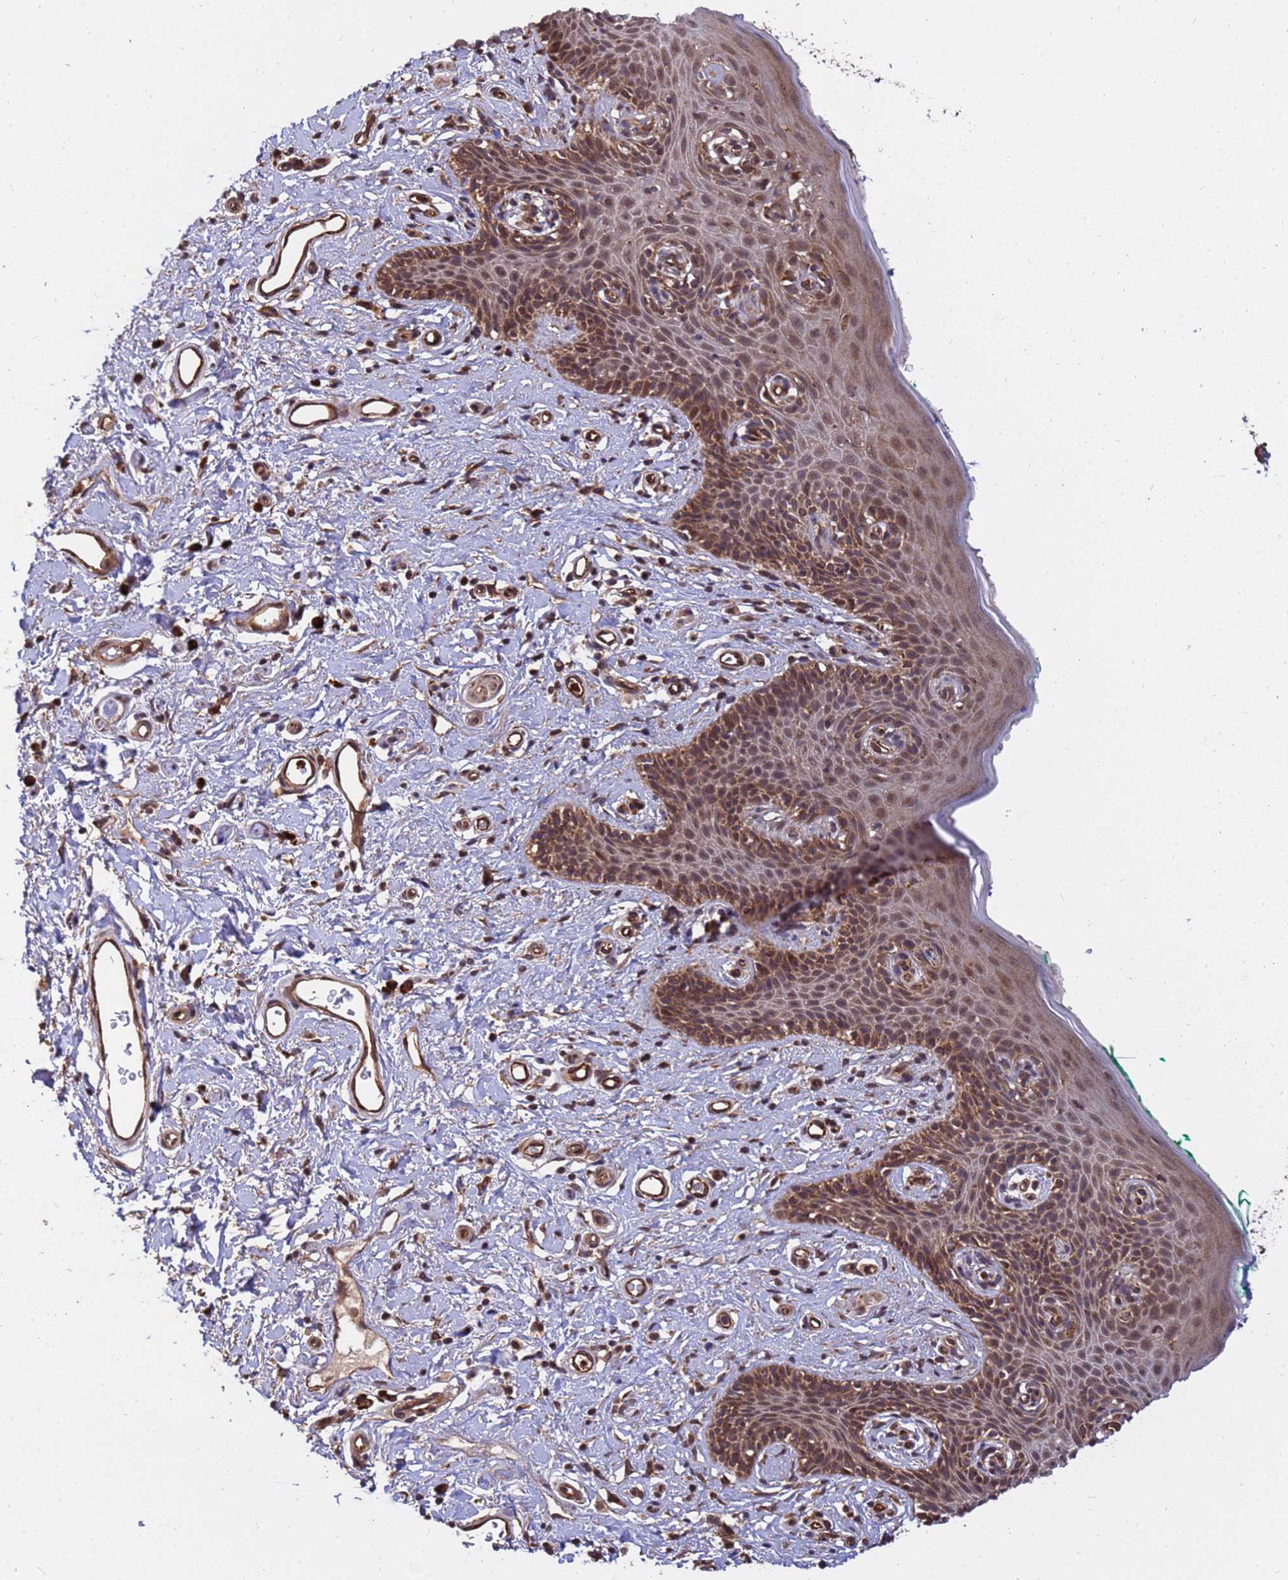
{"staining": {"intensity": "moderate", "quantity": ">75%", "location": "cytoplasmic/membranous,nuclear"}, "tissue": "skin", "cell_type": "Epidermal cells", "image_type": "normal", "snomed": [{"axis": "morphology", "description": "Normal tissue, NOS"}, {"axis": "topography", "description": "Vulva"}], "caption": "Brown immunohistochemical staining in unremarkable human skin reveals moderate cytoplasmic/membranous,nuclear staining in about >75% of epidermal cells. Using DAB (brown) and hematoxylin (blue) stains, captured at high magnification using brightfield microscopy.", "gene": "ZNF619", "patient": {"sex": "female", "age": 66}}